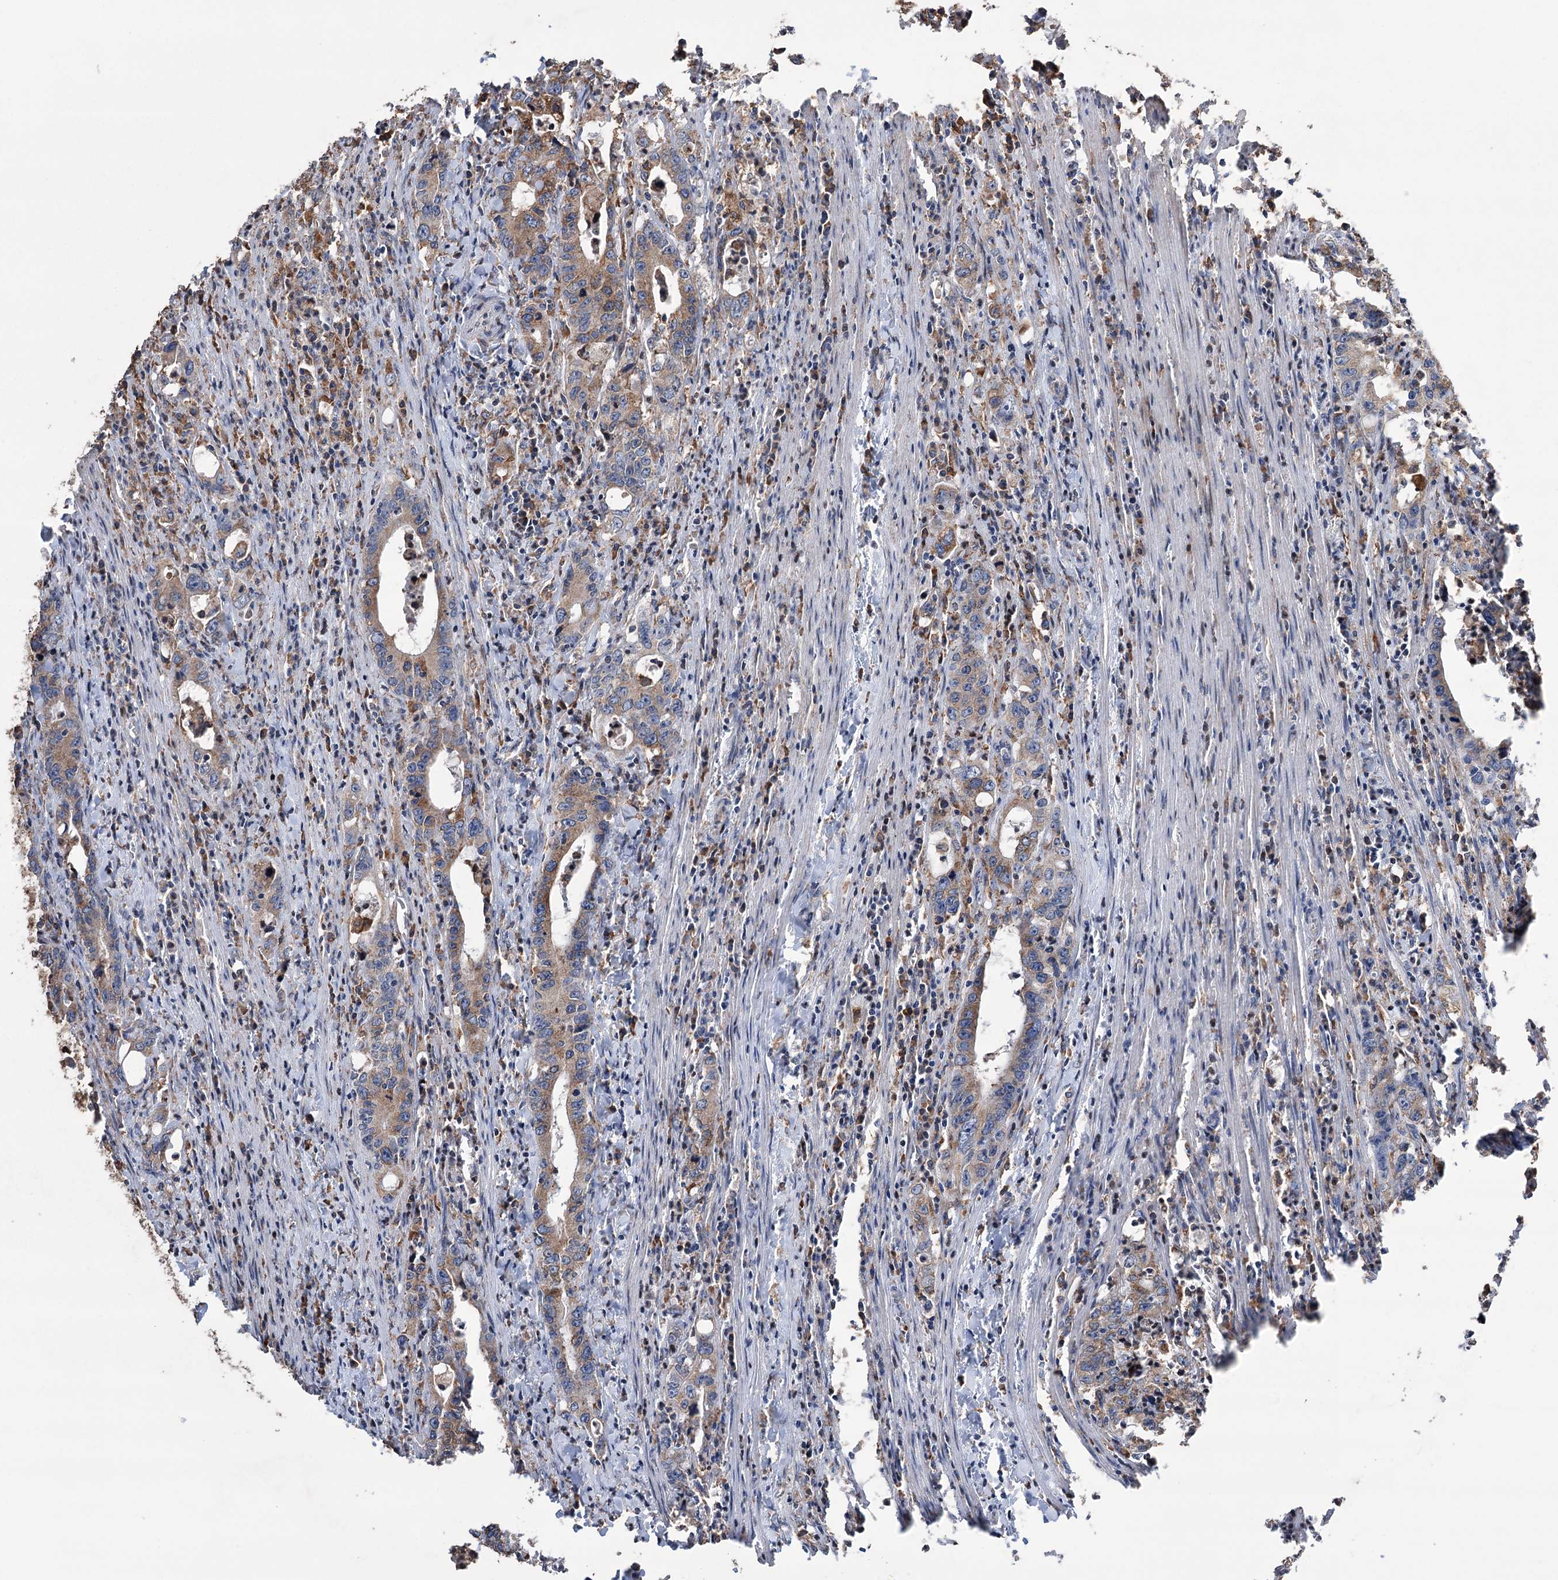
{"staining": {"intensity": "moderate", "quantity": "25%-75%", "location": "cytoplasmic/membranous"}, "tissue": "colorectal cancer", "cell_type": "Tumor cells", "image_type": "cancer", "snomed": [{"axis": "morphology", "description": "Adenocarcinoma, NOS"}, {"axis": "topography", "description": "Colon"}], "caption": "A micrograph of human colorectal cancer stained for a protein reveals moderate cytoplasmic/membranous brown staining in tumor cells. (brown staining indicates protein expression, while blue staining denotes nuclei).", "gene": "TRIM71", "patient": {"sex": "female", "age": 75}}